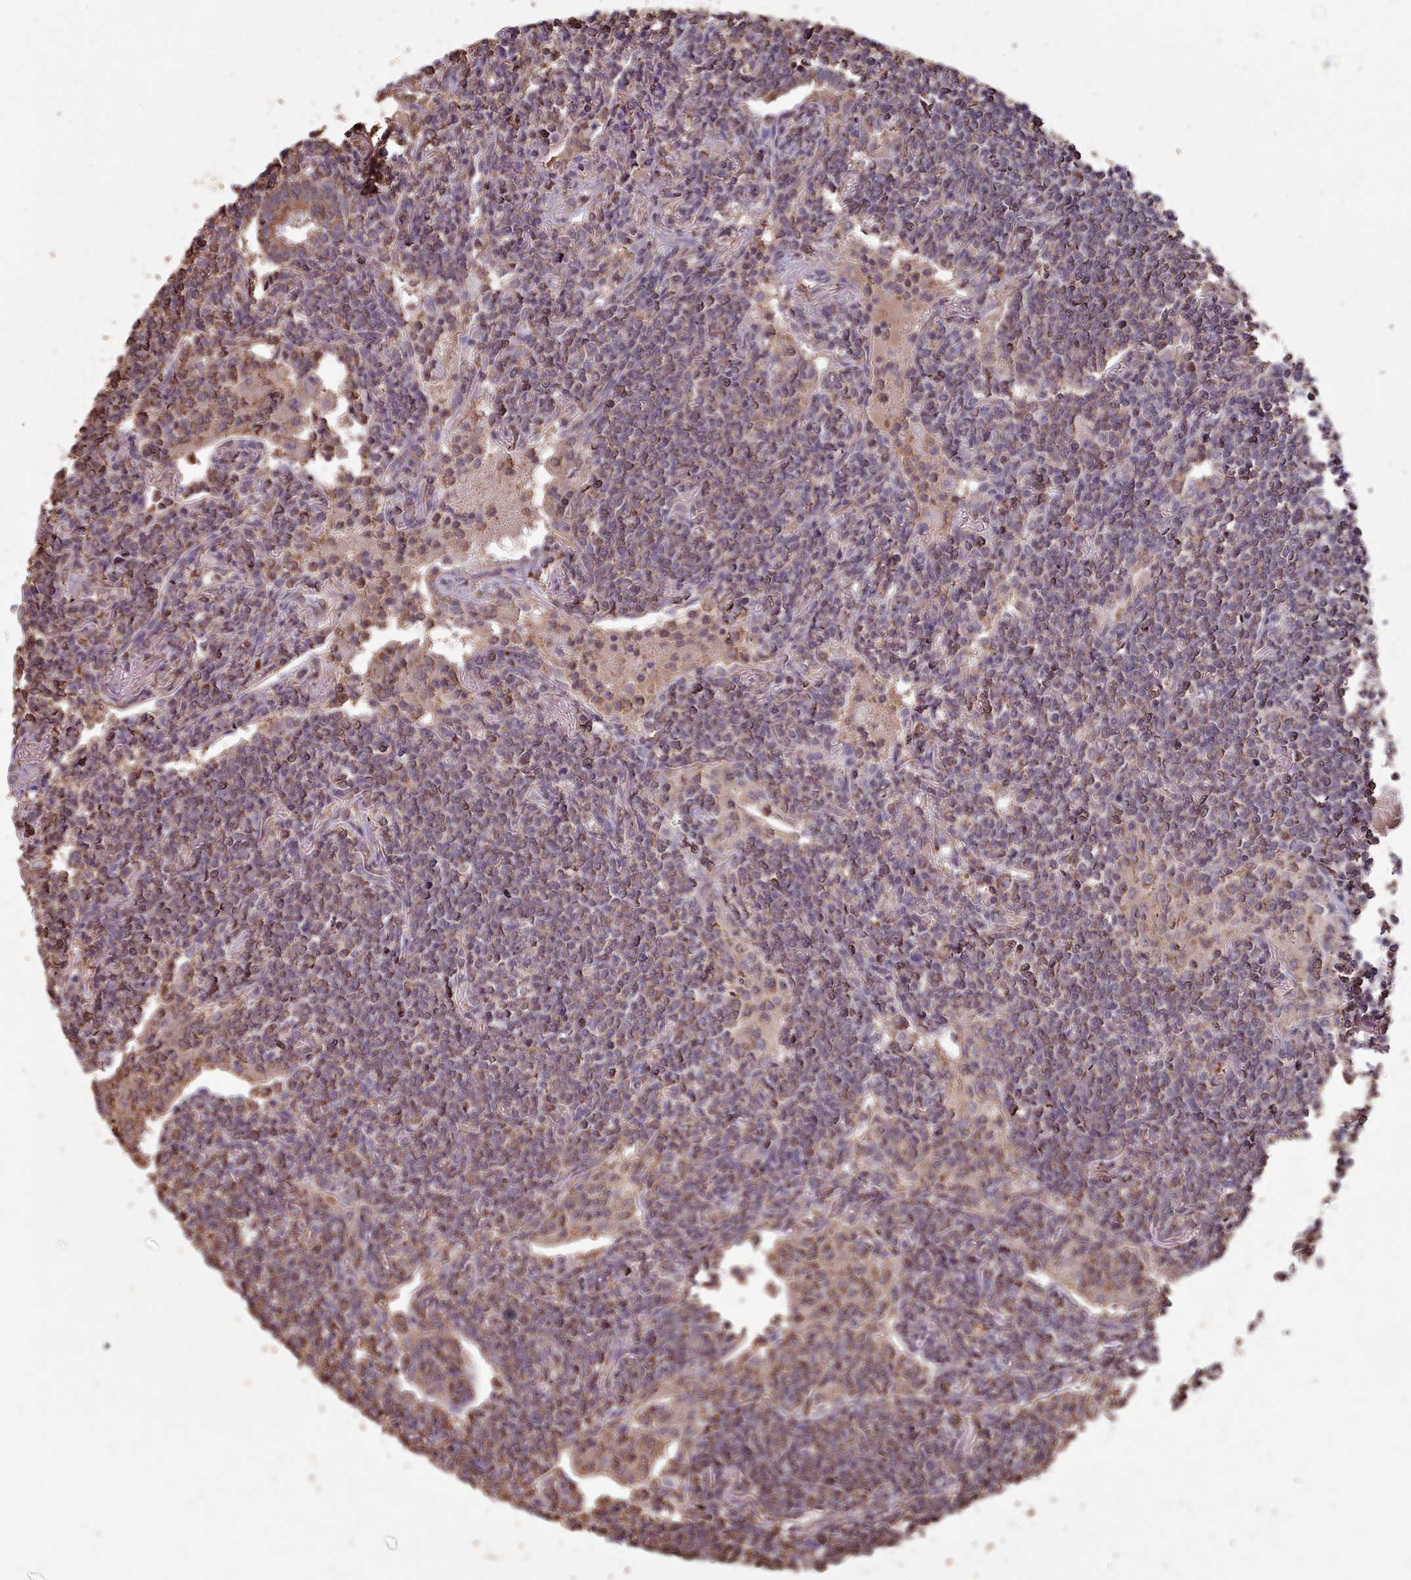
{"staining": {"intensity": "weak", "quantity": "25%-75%", "location": "cytoplasmic/membranous"}, "tissue": "lymphoma", "cell_type": "Tumor cells", "image_type": "cancer", "snomed": [{"axis": "morphology", "description": "Malignant lymphoma, non-Hodgkin's type, Low grade"}, {"axis": "topography", "description": "Lung"}], "caption": "An IHC image of tumor tissue is shown. Protein staining in brown highlights weak cytoplasmic/membranous positivity in low-grade malignant lymphoma, non-Hodgkin's type within tumor cells.", "gene": "METRN", "patient": {"sex": "female", "age": 71}}